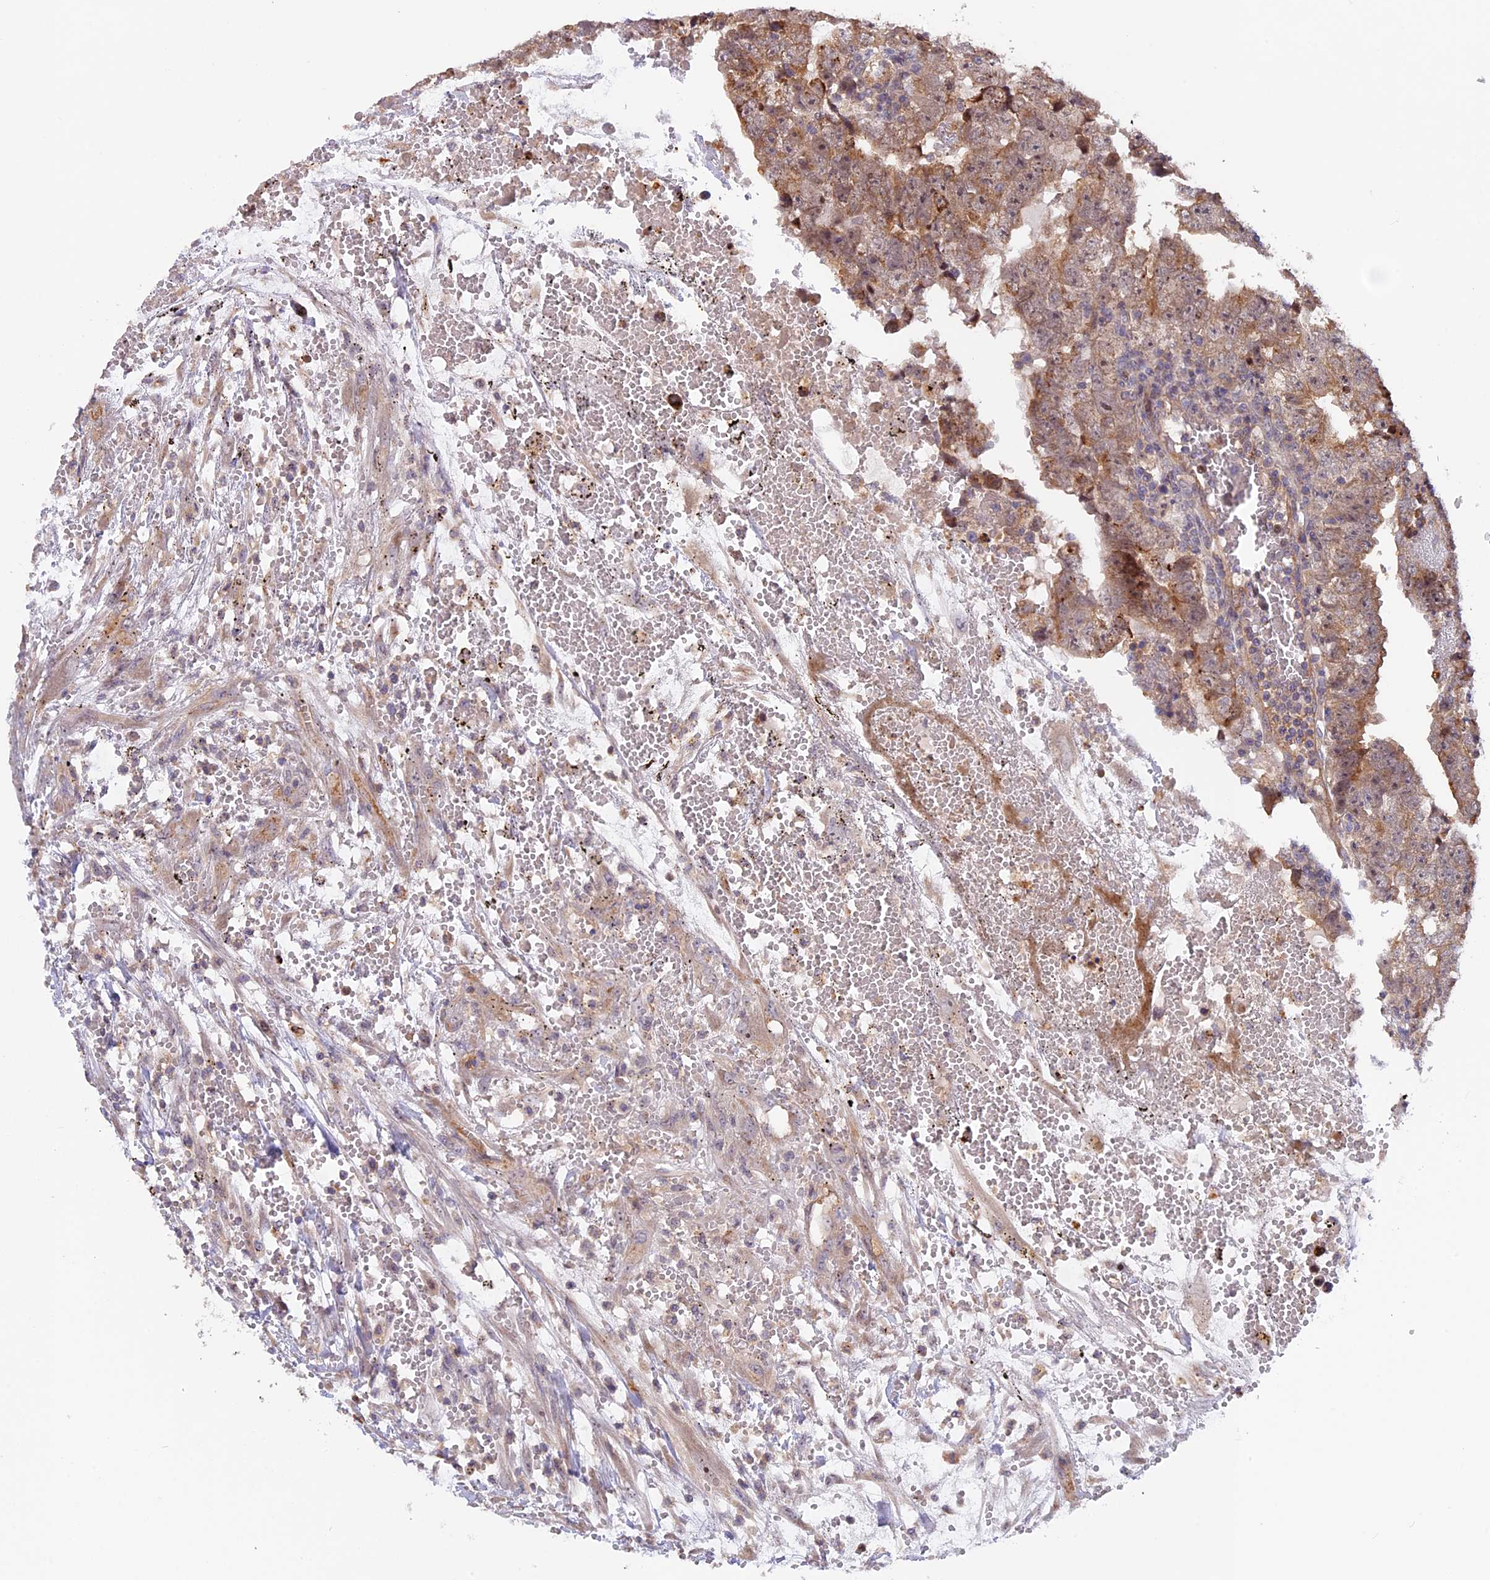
{"staining": {"intensity": "weak", "quantity": ">75%", "location": "cytoplasmic/membranous,nuclear"}, "tissue": "testis cancer", "cell_type": "Tumor cells", "image_type": "cancer", "snomed": [{"axis": "morphology", "description": "Carcinoma, Embryonal, NOS"}, {"axis": "topography", "description": "Testis"}], "caption": "Protein expression analysis of human testis cancer (embryonal carcinoma) reveals weak cytoplasmic/membranous and nuclear staining in approximately >75% of tumor cells. Nuclei are stained in blue.", "gene": "FERMT1", "patient": {"sex": "male", "age": 25}}